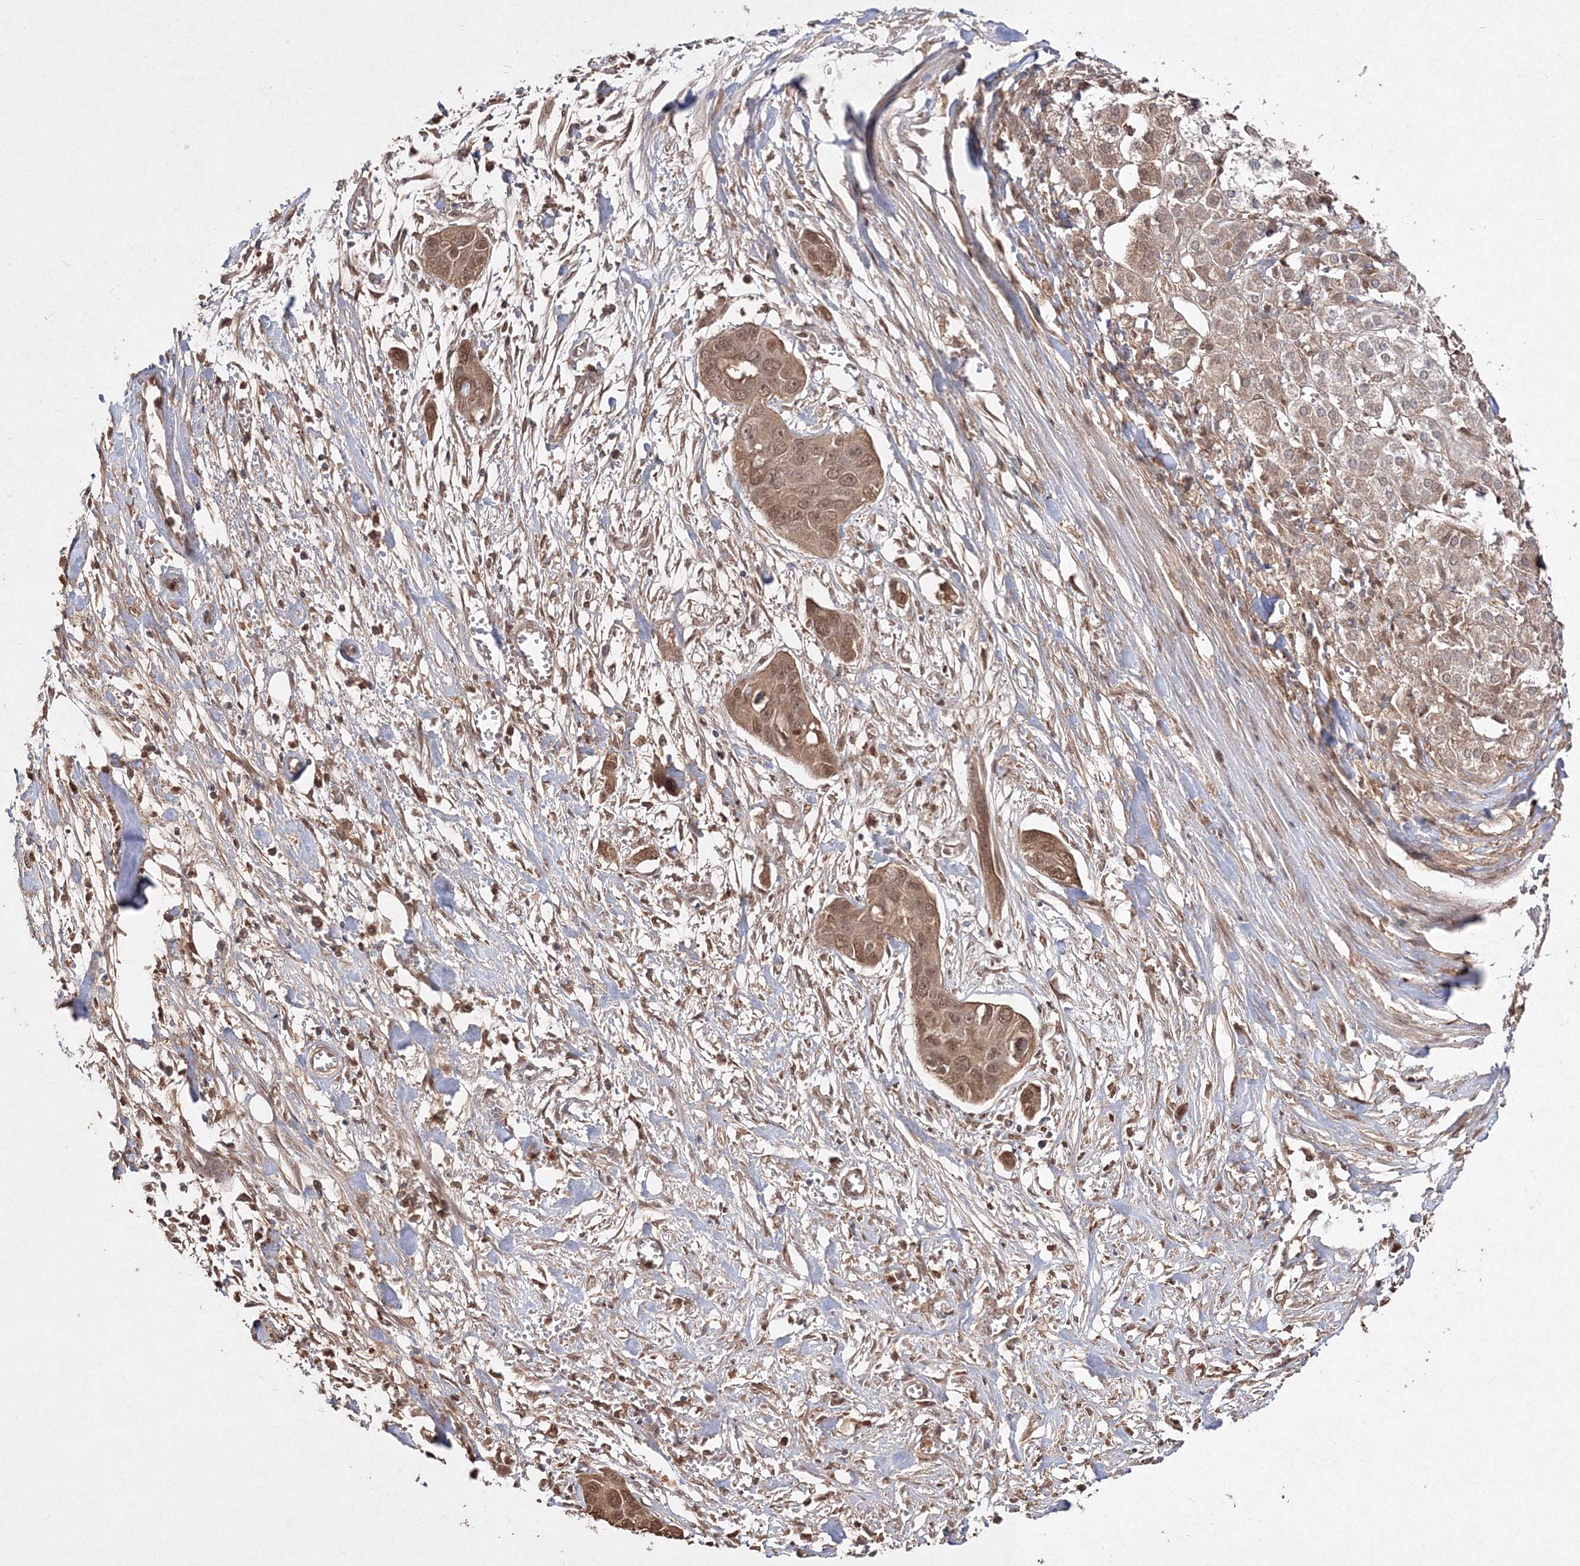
{"staining": {"intensity": "moderate", "quantity": ">75%", "location": "cytoplasmic/membranous,nuclear"}, "tissue": "pancreatic cancer", "cell_type": "Tumor cells", "image_type": "cancer", "snomed": [{"axis": "morphology", "description": "Adenocarcinoma, NOS"}, {"axis": "topography", "description": "Pancreas"}], "caption": "Protein analysis of adenocarcinoma (pancreatic) tissue demonstrates moderate cytoplasmic/membranous and nuclear positivity in about >75% of tumor cells.", "gene": "S100A11", "patient": {"sex": "female", "age": 60}}